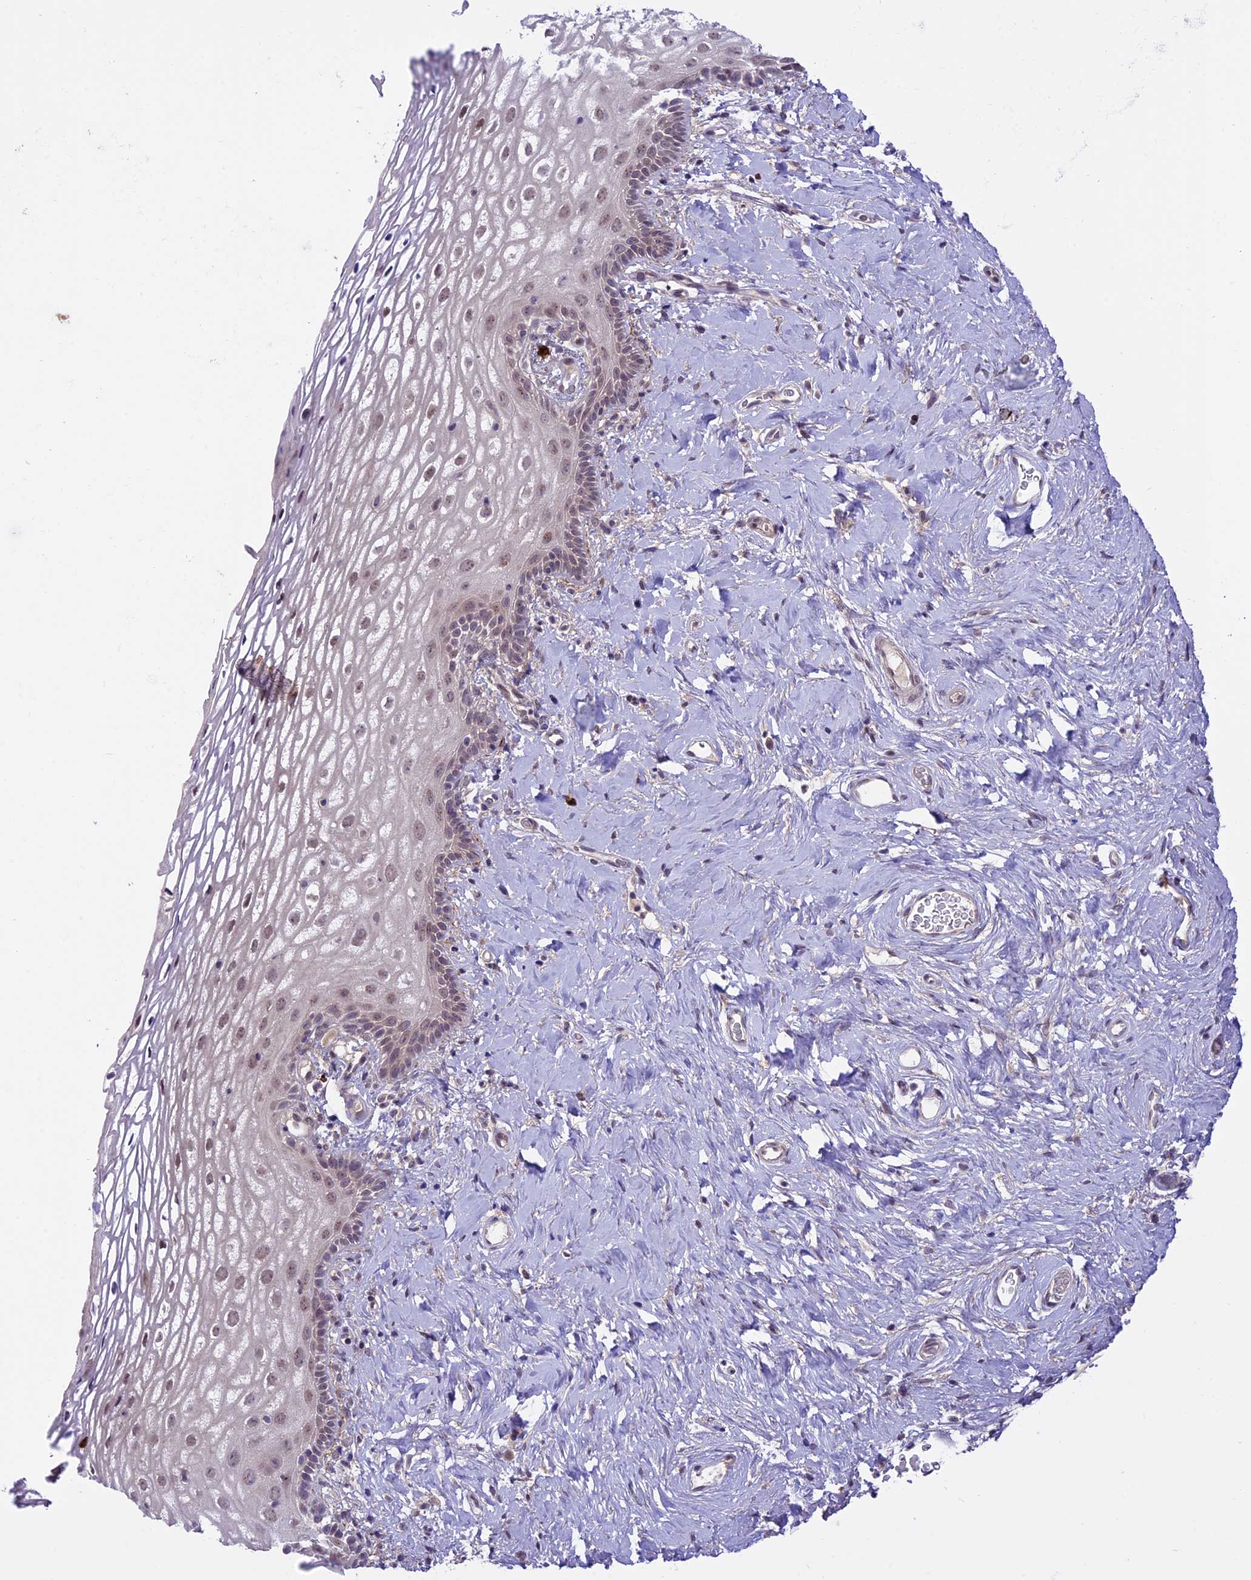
{"staining": {"intensity": "weak", "quantity": ">75%", "location": "nuclear"}, "tissue": "vagina", "cell_type": "Squamous epithelial cells", "image_type": "normal", "snomed": [{"axis": "morphology", "description": "Normal tissue, NOS"}, {"axis": "morphology", "description": "Adenocarcinoma, NOS"}, {"axis": "topography", "description": "Rectum"}, {"axis": "topography", "description": "Vagina"}], "caption": "An immunohistochemistry micrograph of unremarkable tissue is shown. Protein staining in brown highlights weak nuclear positivity in vagina within squamous epithelial cells.", "gene": "SPRED1", "patient": {"sex": "female", "age": 71}}